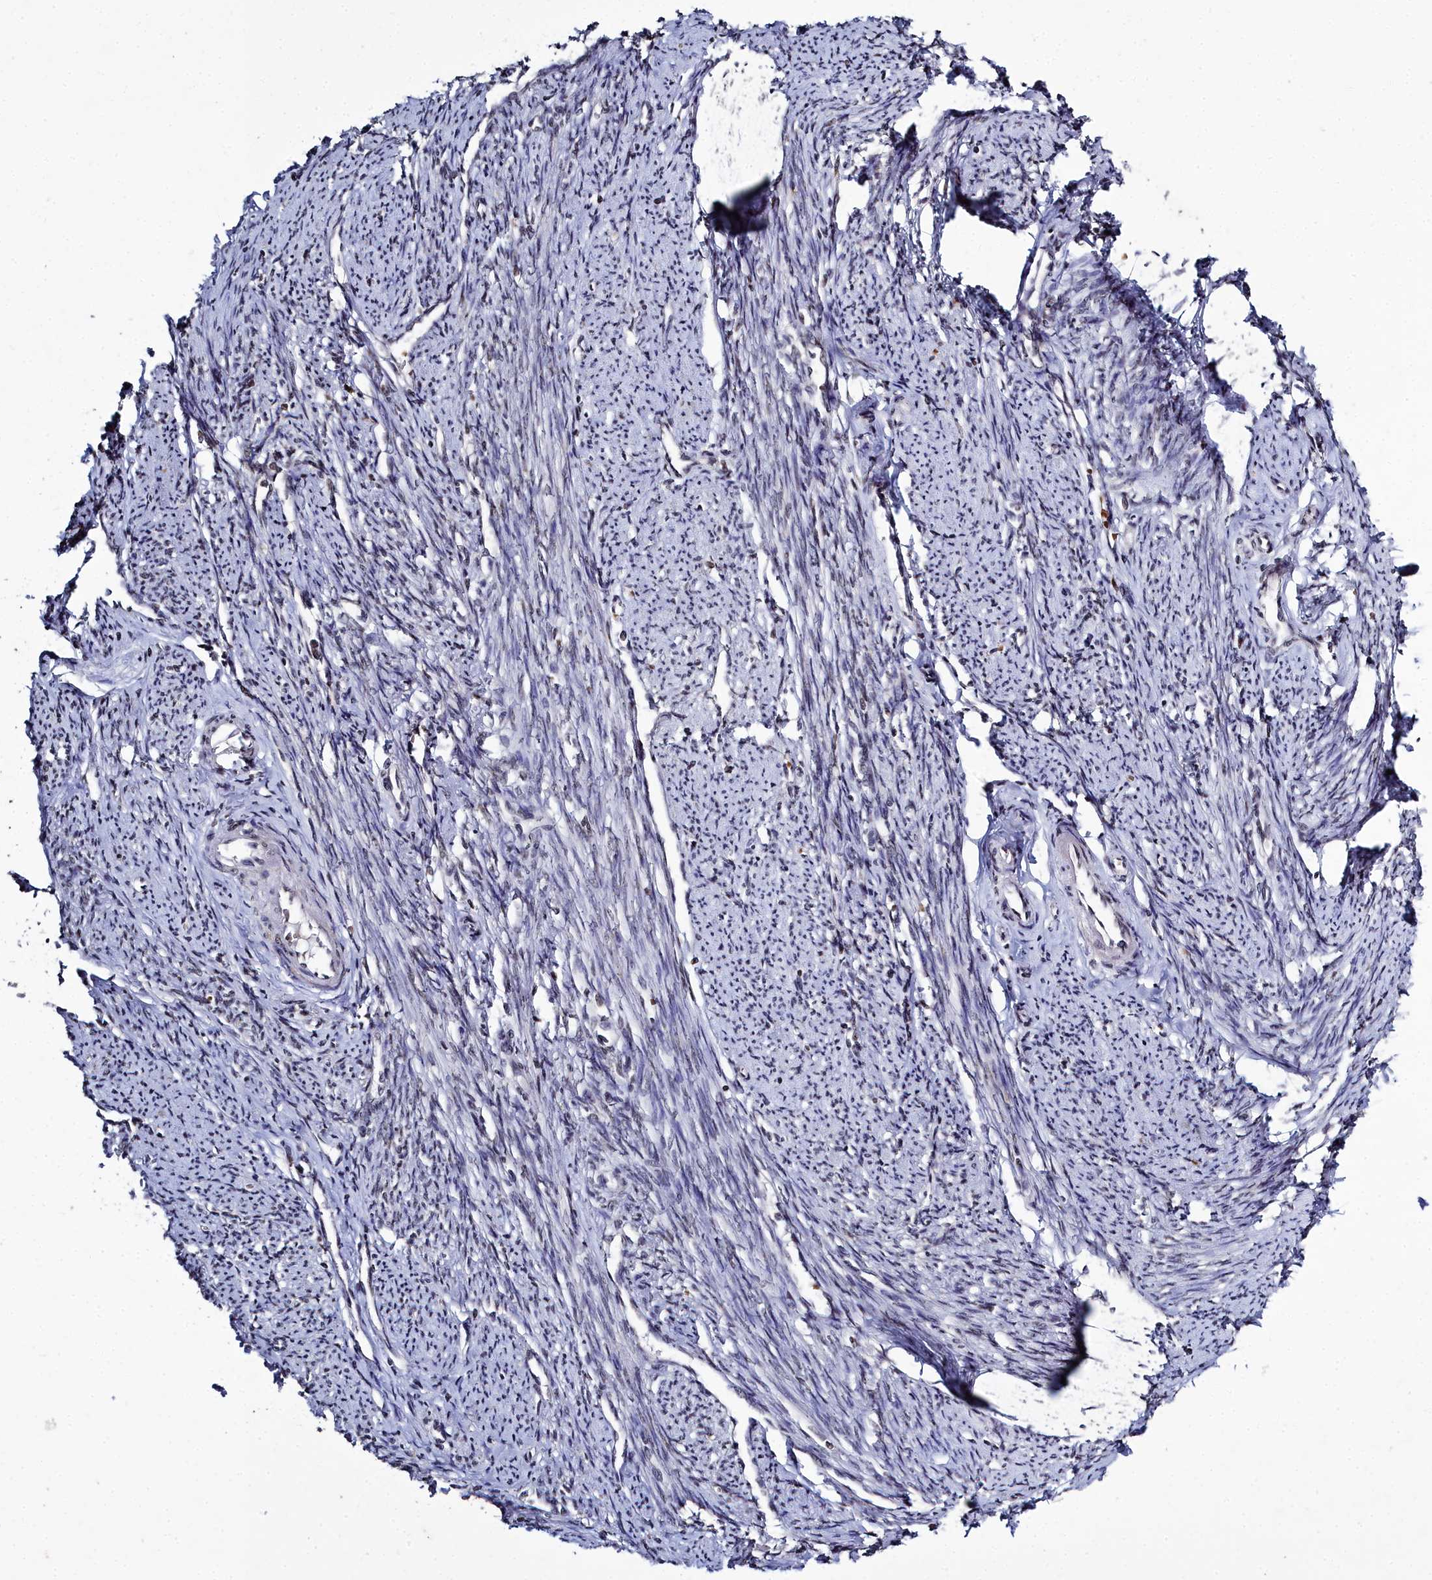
{"staining": {"intensity": "negative", "quantity": "none", "location": "none"}, "tissue": "smooth muscle", "cell_type": "Smooth muscle cells", "image_type": "normal", "snomed": [{"axis": "morphology", "description": "Normal tissue, NOS"}, {"axis": "topography", "description": "Smooth muscle"}, {"axis": "topography", "description": "Uterus"}], "caption": "Immunohistochemistry (IHC) of normal smooth muscle displays no expression in smooth muscle cells.", "gene": "FZD4", "patient": {"sex": "female", "age": 59}}